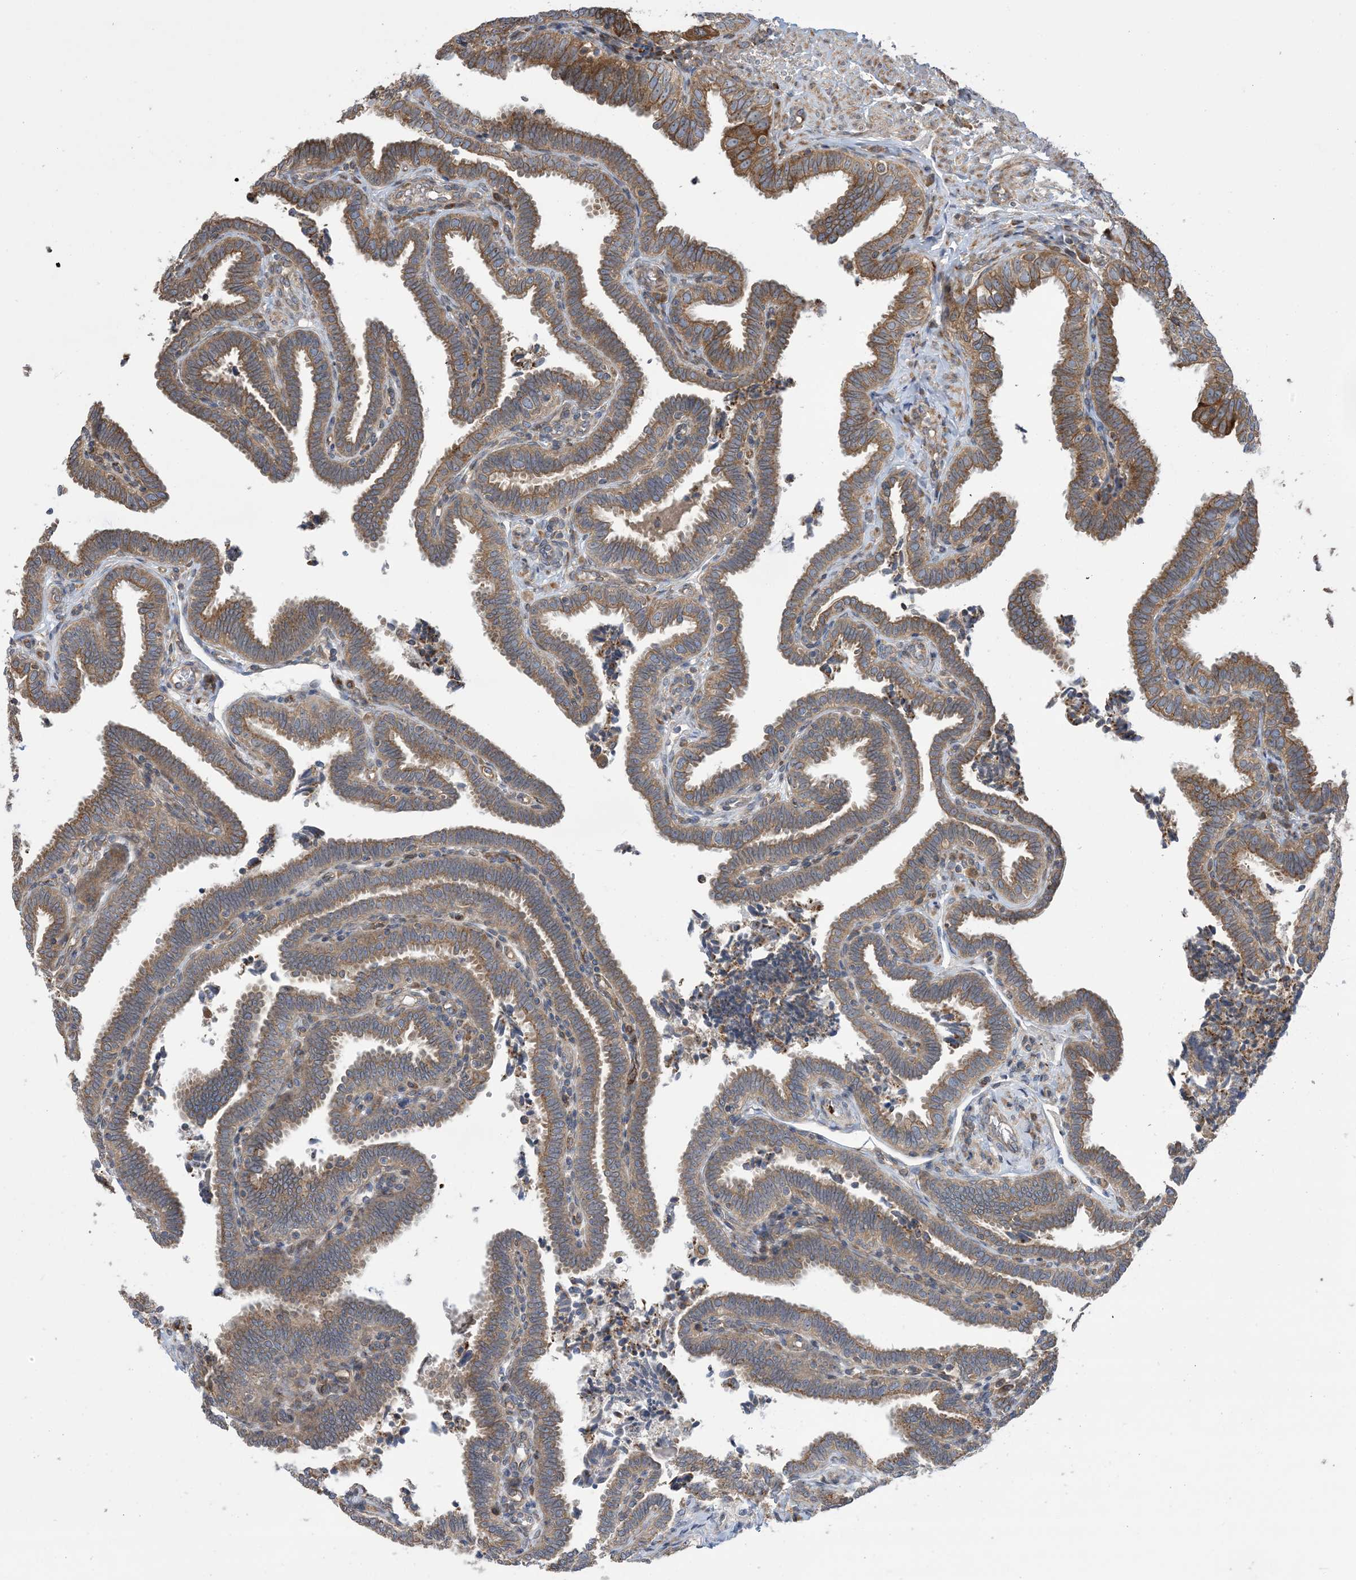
{"staining": {"intensity": "moderate", "quantity": ">75%", "location": "cytoplasmic/membranous"}, "tissue": "fallopian tube", "cell_type": "Glandular cells", "image_type": "normal", "snomed": [{"axis": "morphology", "description": "Normal tissue, NOS"}, {"axis": "topography", "description": "Fallopian tube"}], "caption": "Glandular cells reveal medium levels of moderate cytoplasmic/membranous expression in approximately >75% of cells in normal human fallopian tube.", "gene": "CLEC16A", "patient": {"sex": "female", "age": 39}}